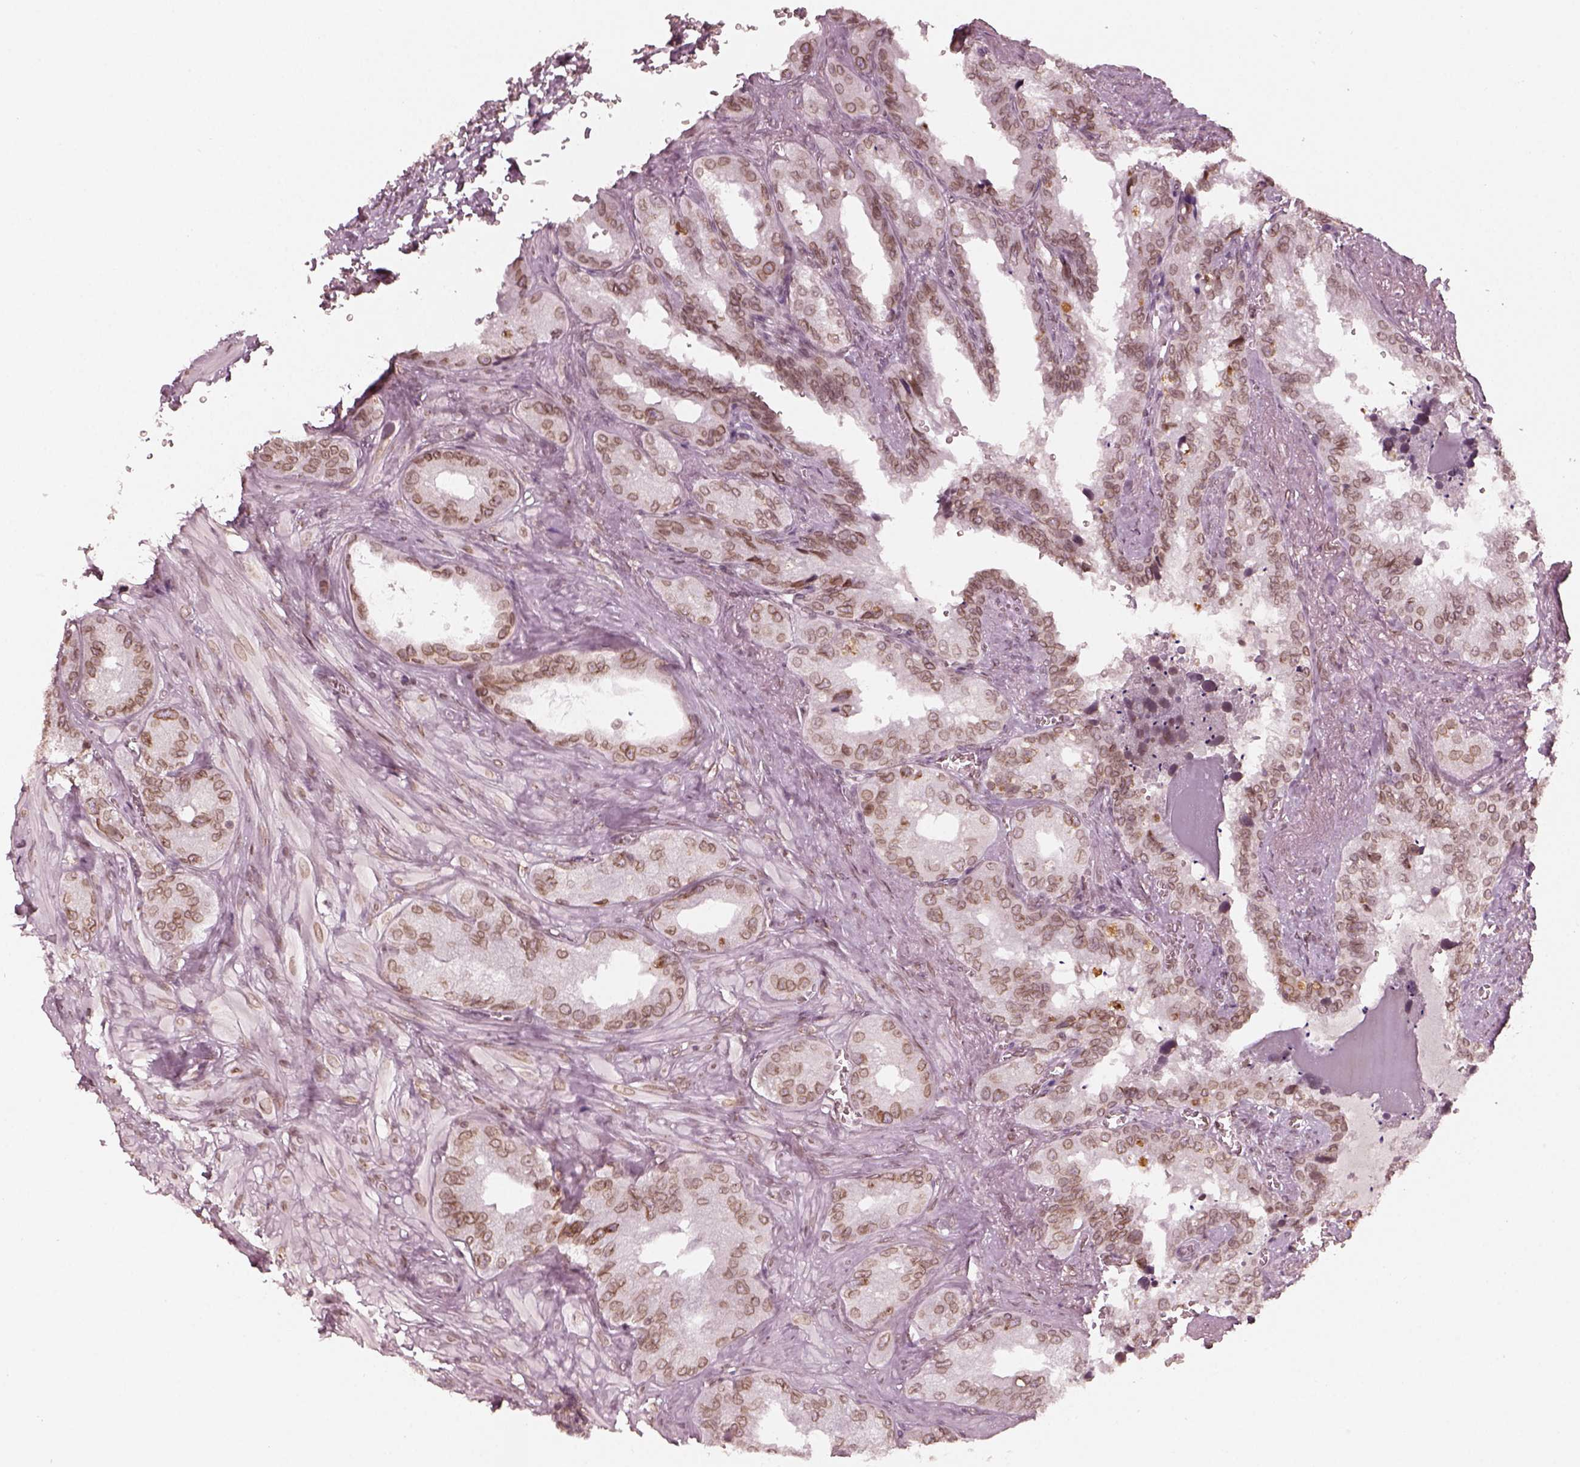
{"staining": {"intensity": "weak", "quantity": ">75%", "location": "cytoplasmic/membranous,nuclear"}, "tissue": "seminal vesicle", "cell_type": "Glandular cells", "image_type": "normal", "snomed": [{"axis": "morphology", "description": "Normal tissue, NOS"}, {"axis": "topography", "description": "Seminal veicle"}], "caption": "Immunohistochemical staining of unremarkable human seminal vesicle shows >75% levels of weak cytoplasmic/membranous,nuclear protein staining in about >75% of glandular cells. The staining was performed using DAB, with brown indicating positive protein expression. Nuclei are stained blue with hematoxylin.", "gene": "DCAF12", "patient": {"sex": "male", "age": 72}}